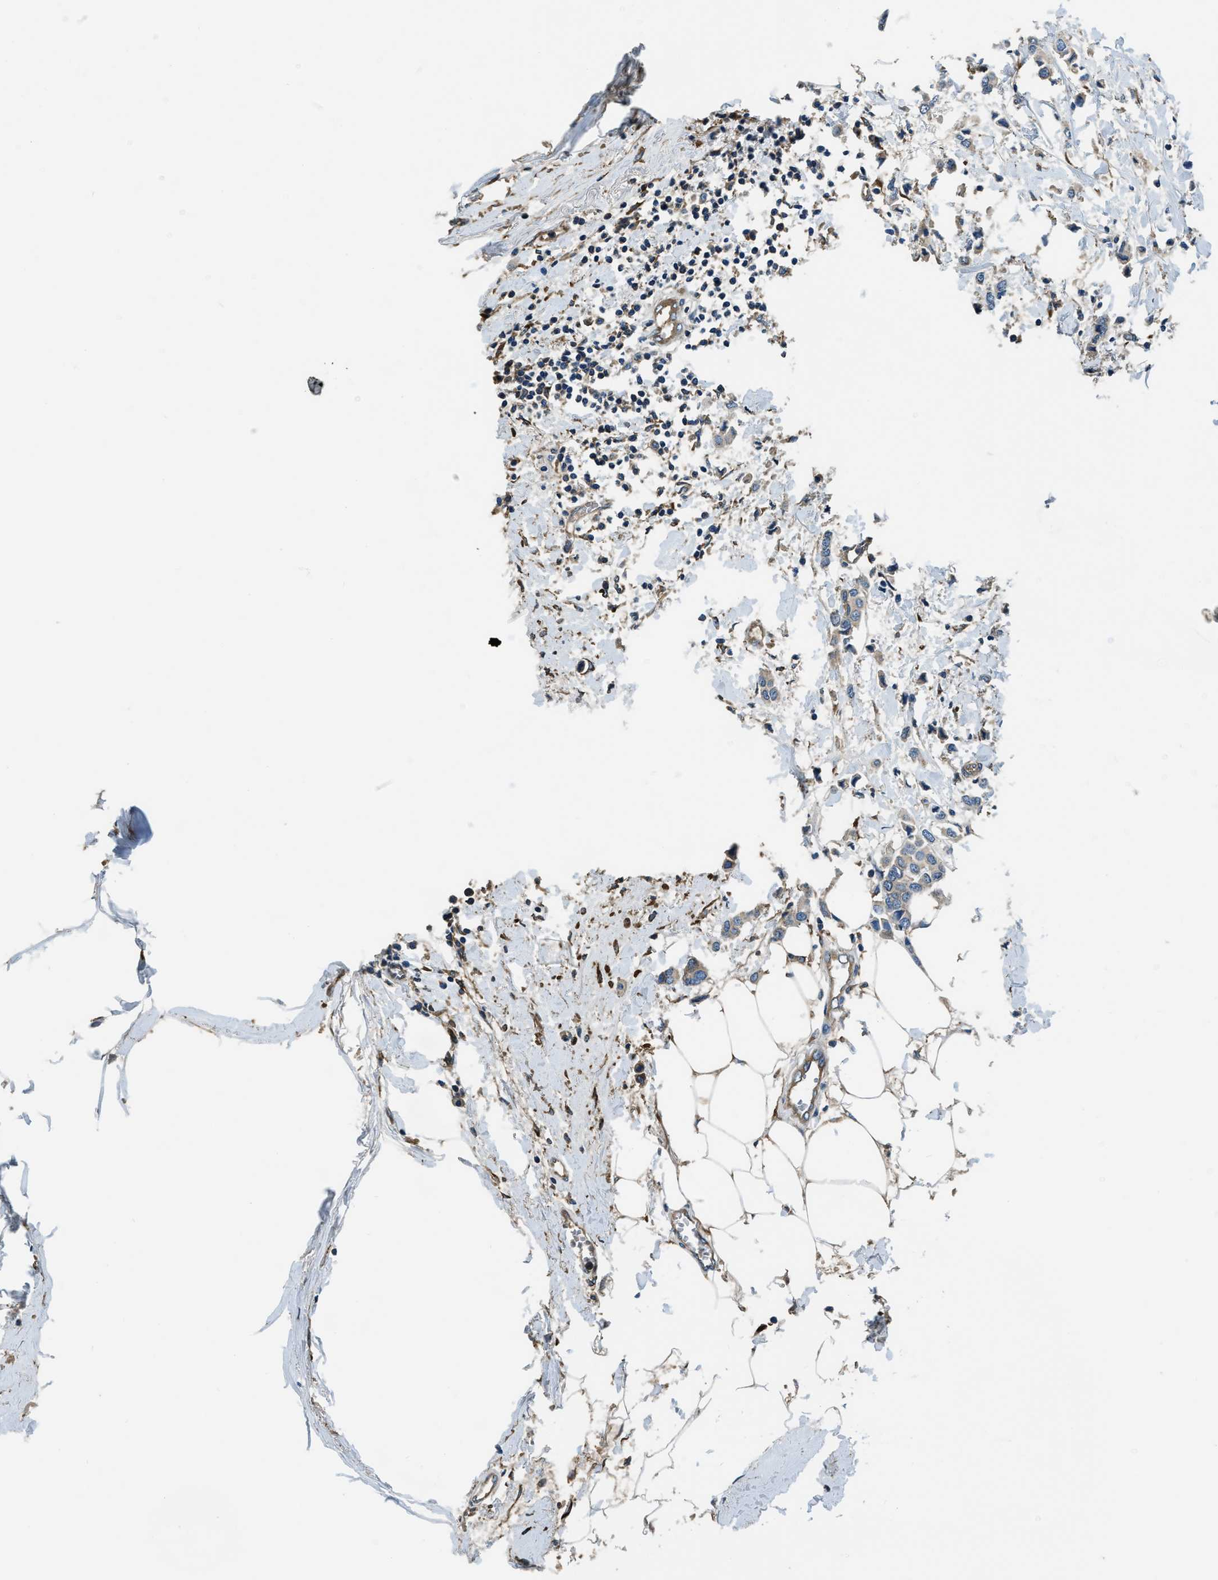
{"staining": {"intensity": "weak", "quantity": "<25%", "location": "cytoplasmic/membranous"}, "tissue": "breast cancer", "cell_type": "Tumor cells", "image_type": "cancer", "snomed": [{"axis": "morphology", "description": "Lobular carcinoma"}, {"axis": "topography", "description": "Breast"}], "caption": "This is an immunohistochemistry (IHC) micrograph of human lobular carcinoma (breast). There is no staining in tumor cells.", "gene": "EEA1", "patient": {"sex": "female", "age": 51}}